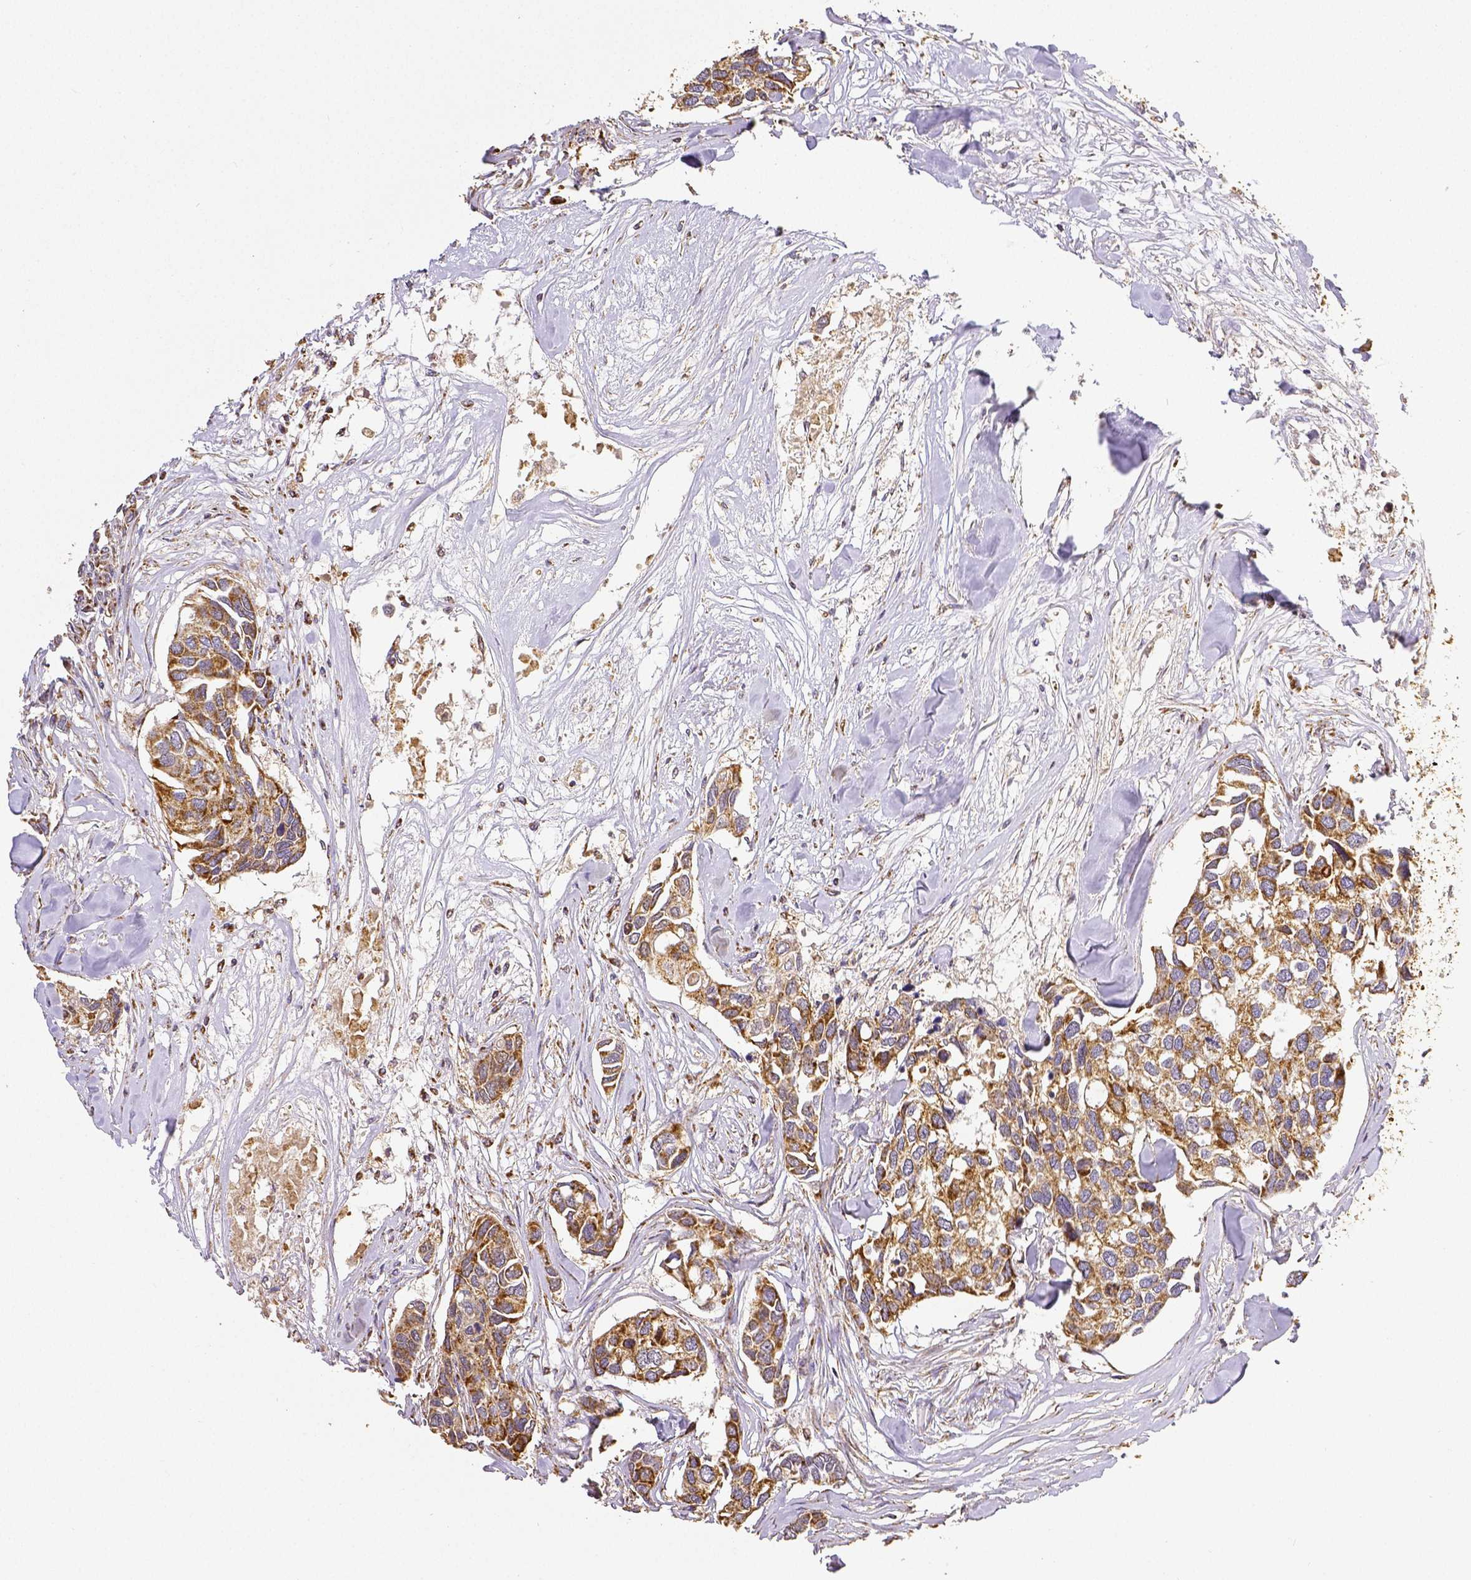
{"staining": {"intensity": "moderate", "quantity": ">75%", "location": "cytoplasmic/membranous"}, "tissue": "breast cancer", "cell_type": "Tumor cells", "image_type": "cancer", "snomed": [{"axis": "morphology", "description": "Duct carcinoma"}, {"axis": "topography", "description": "Breast"}], "caption": "Immunohistochemistry (IHC) (DAB (3,3'-diaminobenzidine)) staining of human breast infiltrating ductal carcinoma shows moderate cytoplasmic/membranous protein positivity in about >75% of tumor cells.", "gene": "SDHB", "patient": {"sex": "female", "age": 83}}